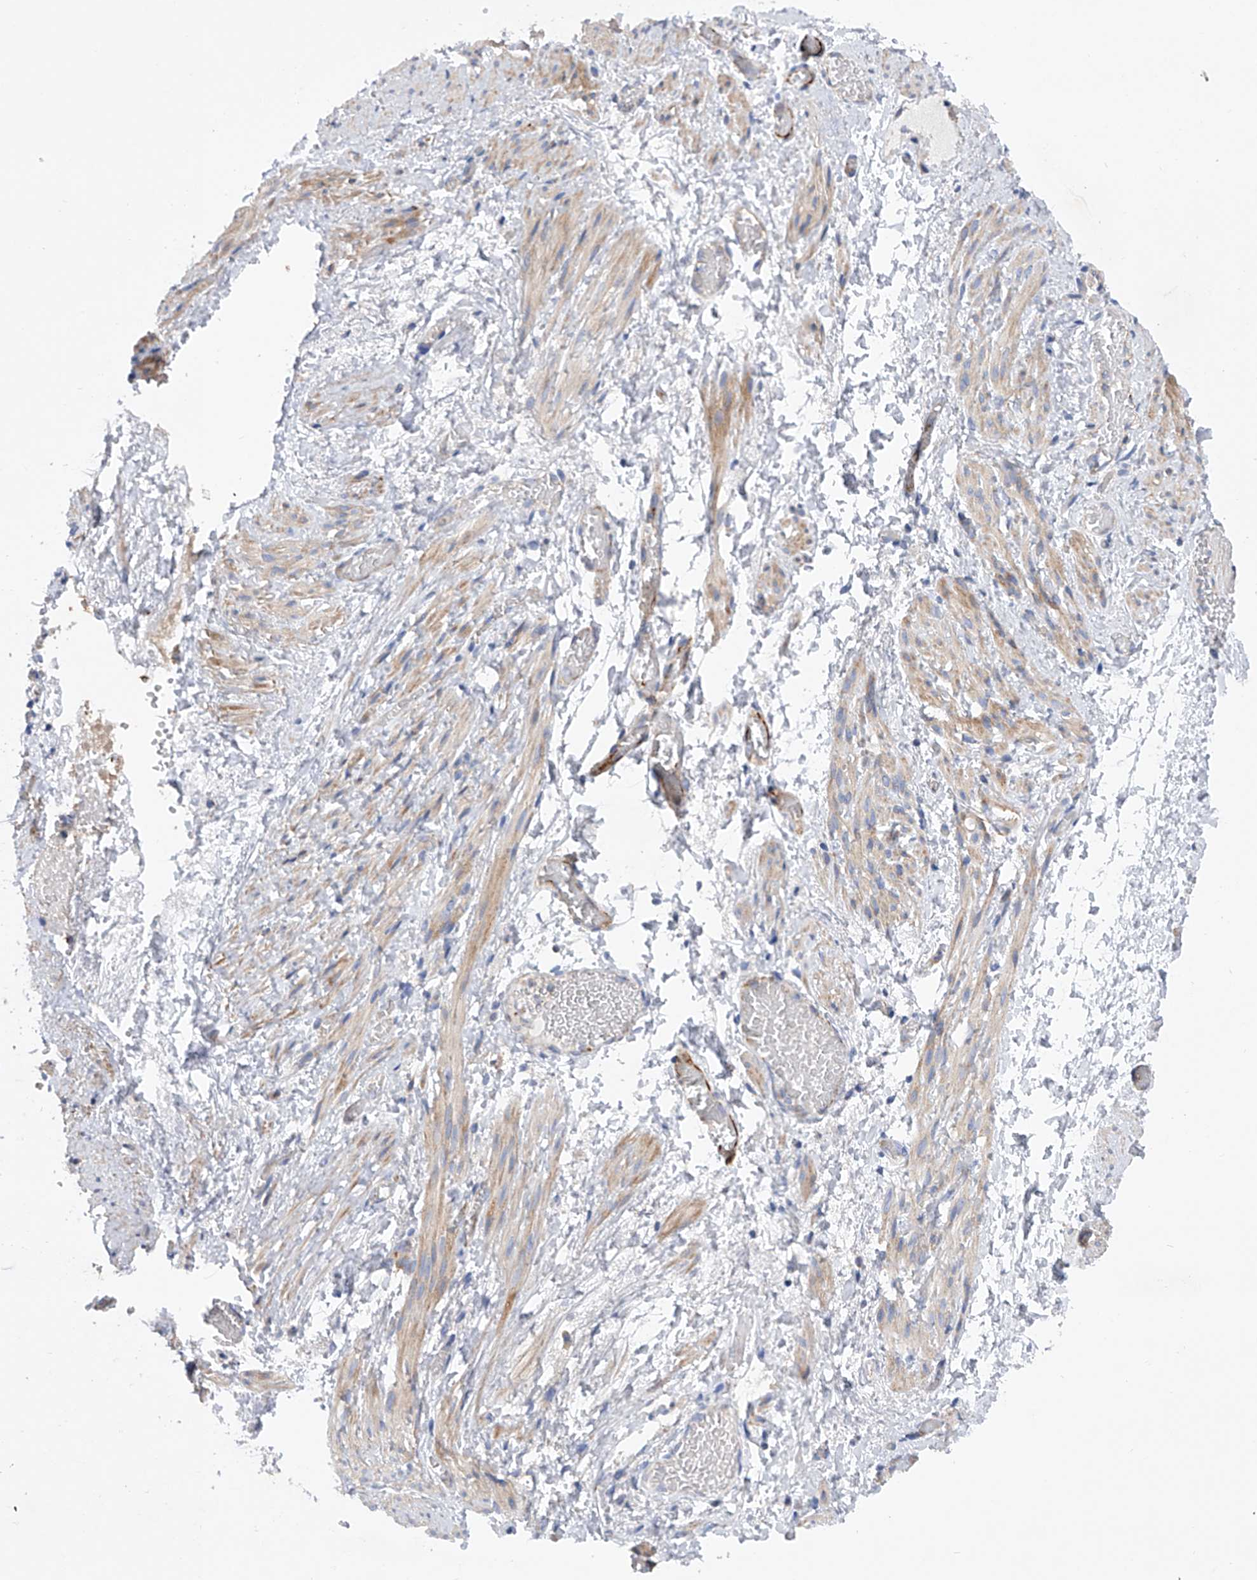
{"staining": {"intensity": "negative", "quantity": "none", "location": "none"}, "tissue": "adipose tissue", "cell_type": "Adipocytes", "image_type": "normal", "snomed": [{"axis": "morphology", "description": "Normal tissue, NOS"}, {"axis": "topography", "description": "Smooth muscle"}, {"axis": "topography", "description": "Peripheral nerve tissue"}], "caption": "Adipocytes are negative for protein expression in unremarkable human adipose tissue. Nuclei are stained in blue.", "gene": "MLYCD", "patient": {"sex": "female", "age": 39}}